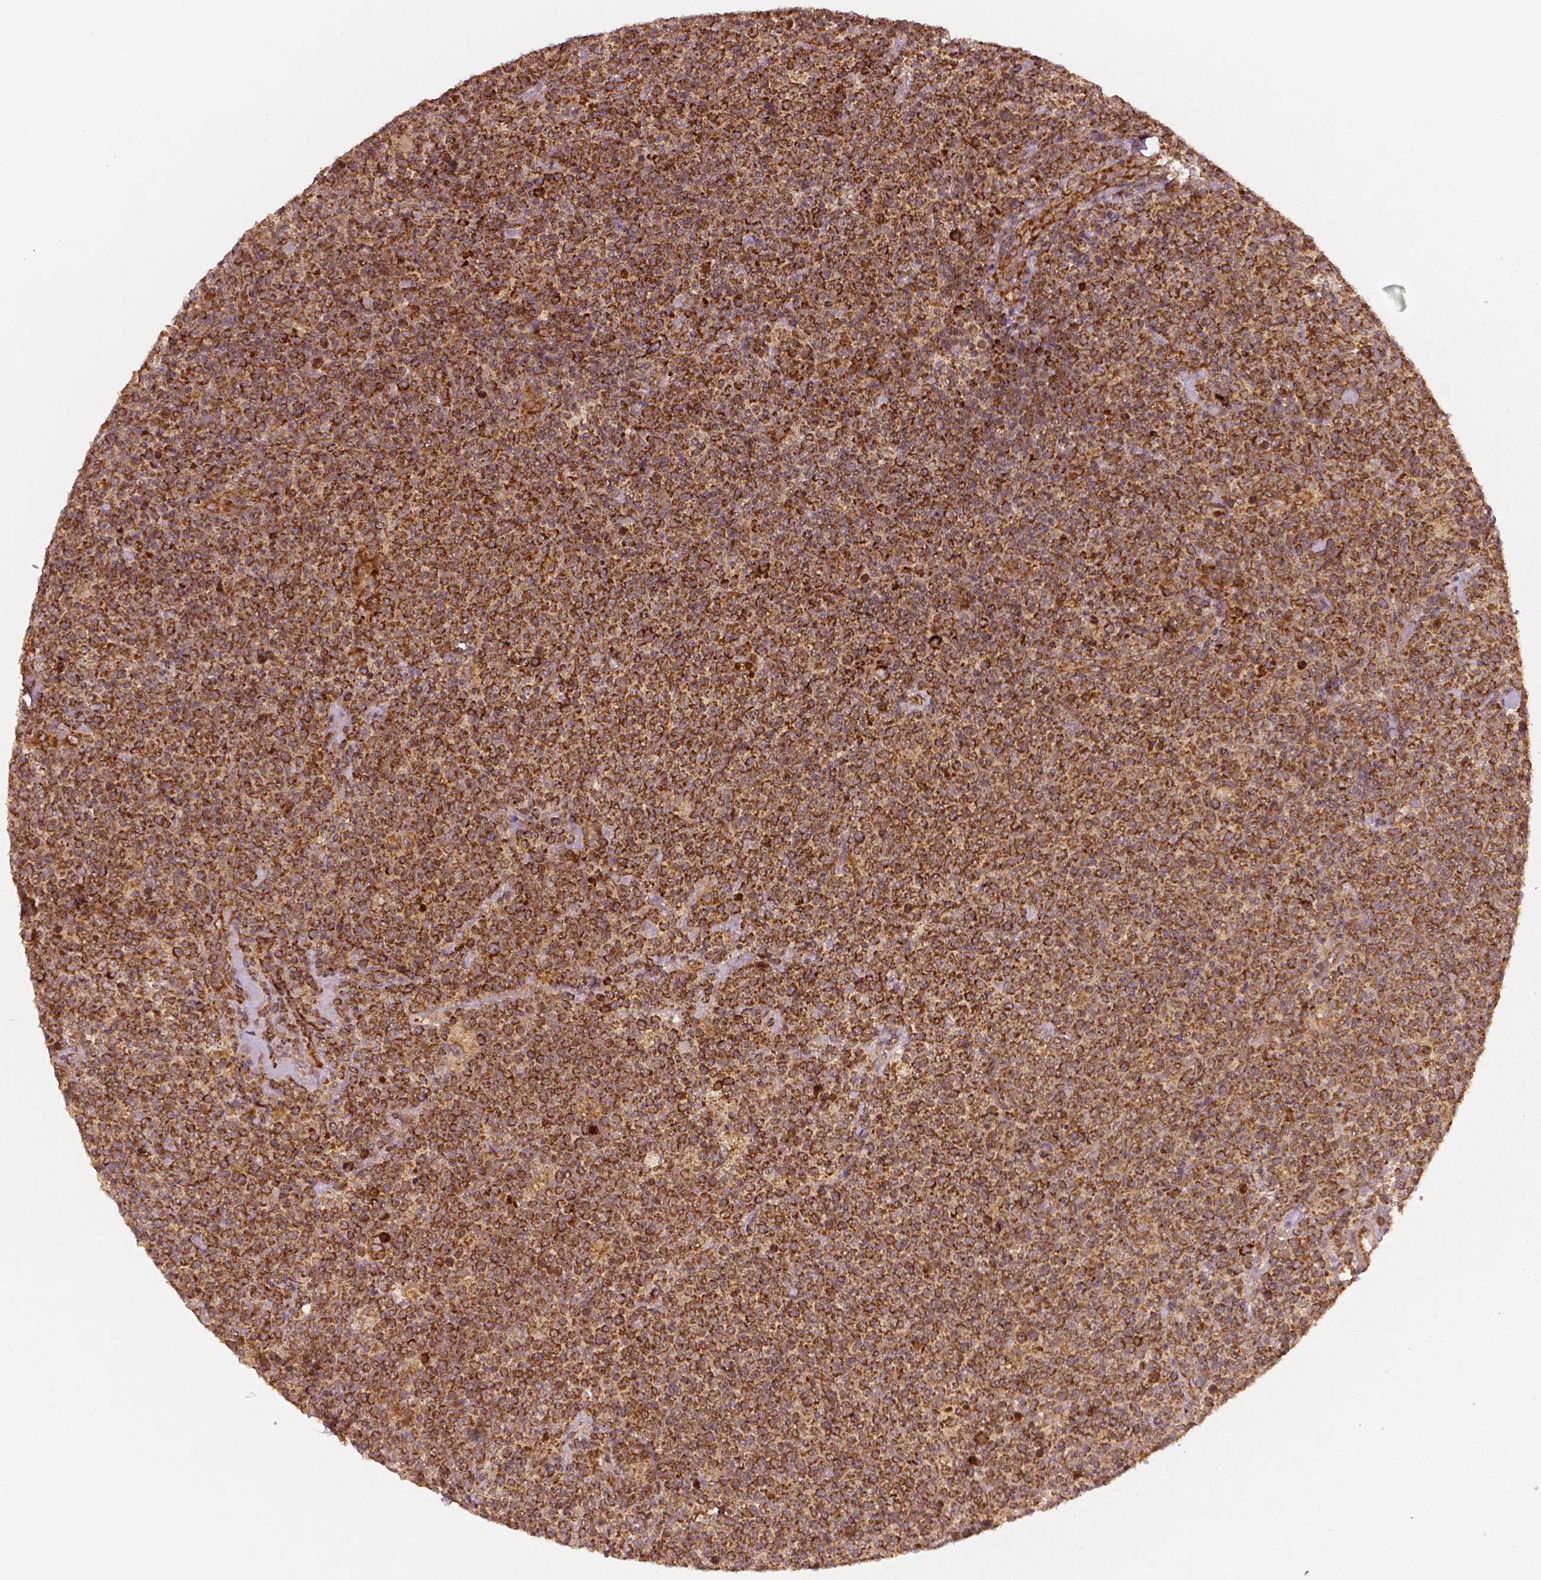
{"staining": {"intensity": "strong", "quantity": ">75%", "location": "cytoplasmic/membranous"}, "tissue": "lymphoma", "cell_type": "Tumor cells", "image_type": "cancer", "snomed": [{"axis": "morphology", "description": "Malignant lymphoma, non-Hodgkin's type, High grade"}, {"axis": "topography", "description": "Lymph node"}], "caption": "Tumor cells reveal strong cytoplasmic/membranous positivity in approximately >75% of cells in malignant lymphoma, non-Hodgkin's type (high-grade). (Stains: DAB (3,3'-diaminobenzidine) in brown, nuclei in blue, Microscopy: brightfield microscopy at high magnification).", "gene": "PGAM5", "patient": {"sex": "male", "age": 61}}